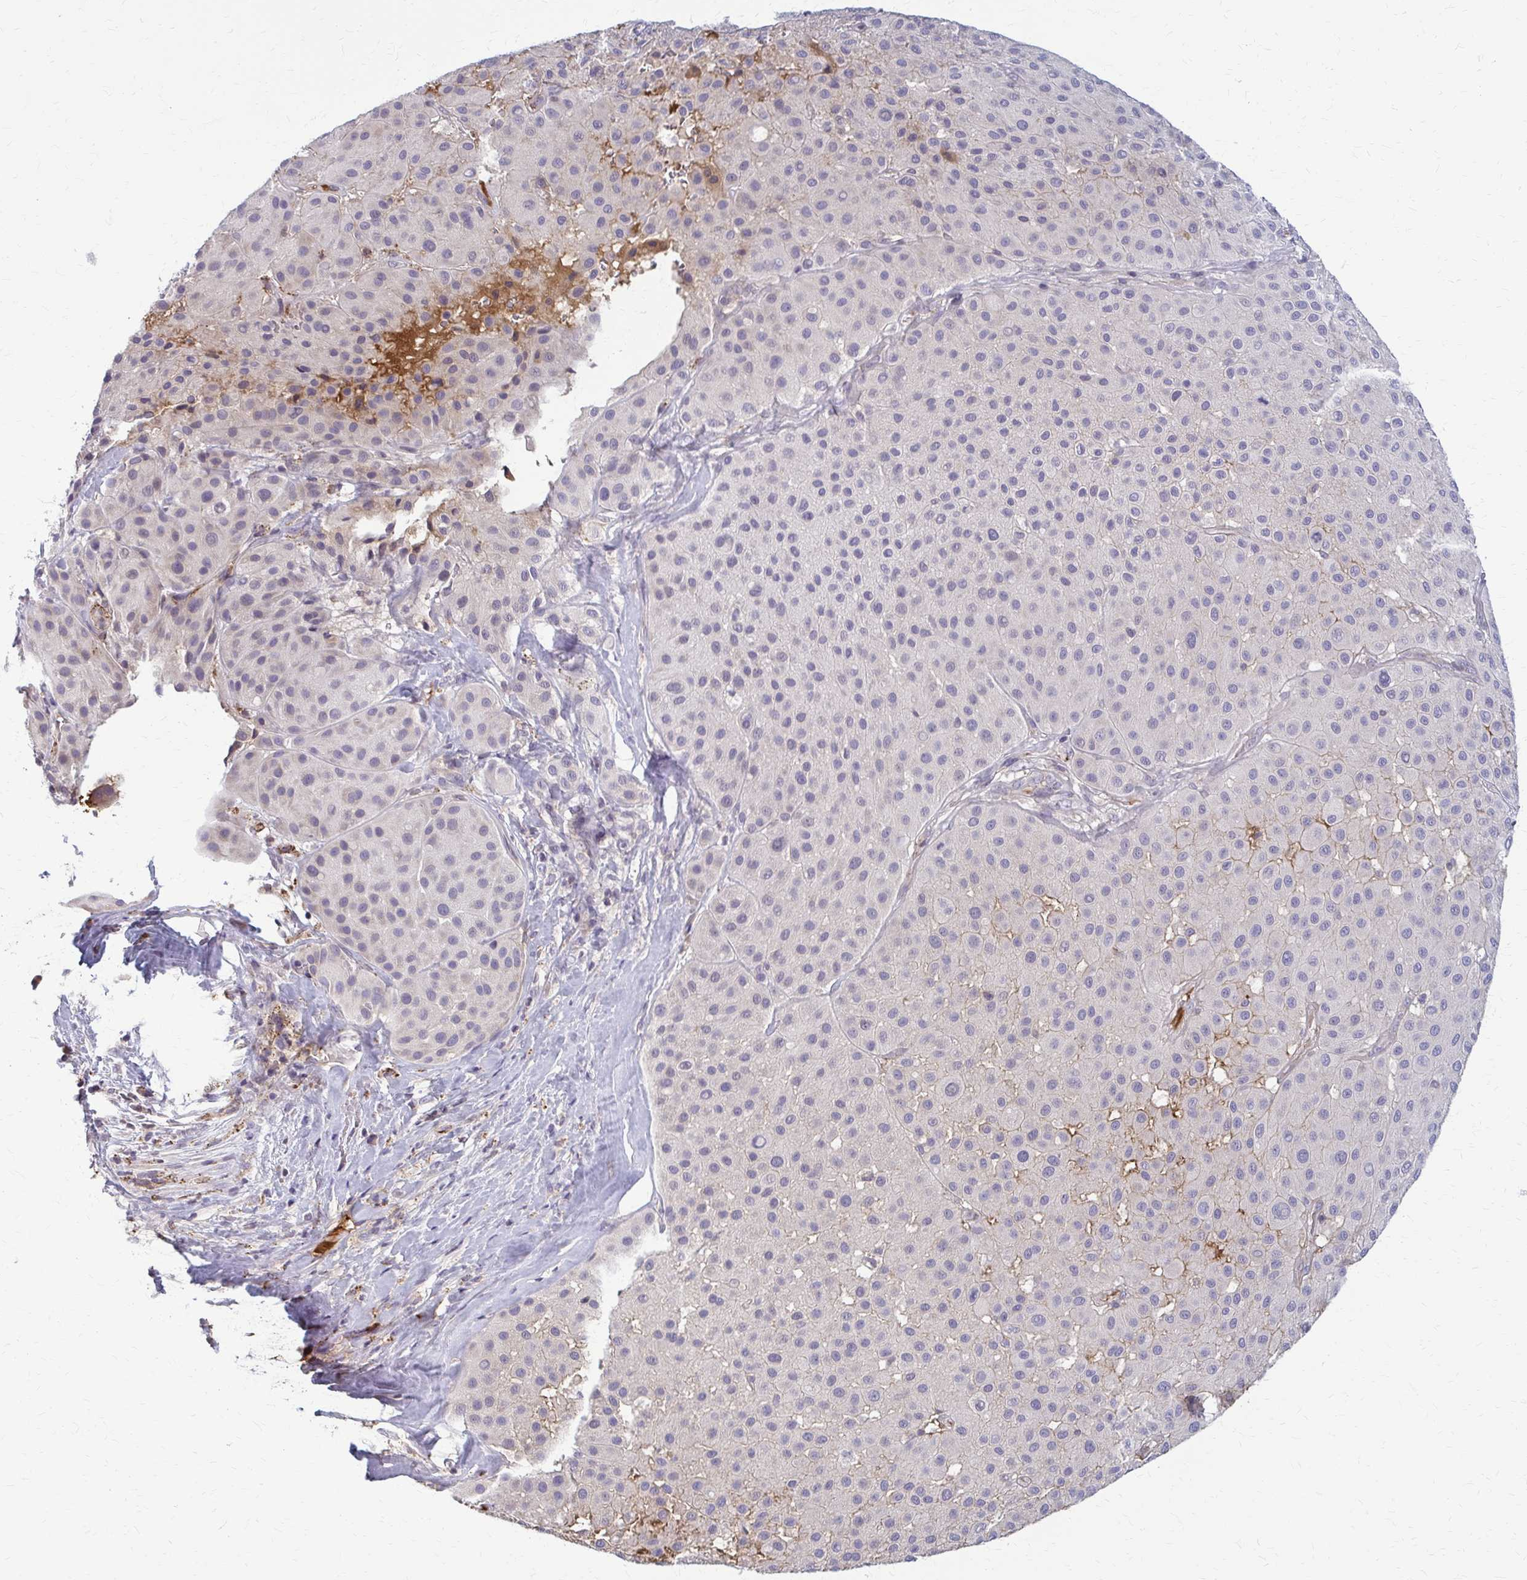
{"staining": {"intensity": "negative", "quantity": "none", "location": "none"}, "tissue": "melanoma", "cell_type": "Tumor cells", "image_type": "cancer", "snomed": [{"axis": "morphology", "description": "Malignant melanoma, Metastatic site"}, {"axis": "topography", "description": "Smooth muscle"}], "caption": "An image of malignant melanoma (metastatic site) stained for a protein demonstrates no brown staining in tumor cells.", "gene": "MCRIP2", "patient": {"sex": "male", "age": 41}}